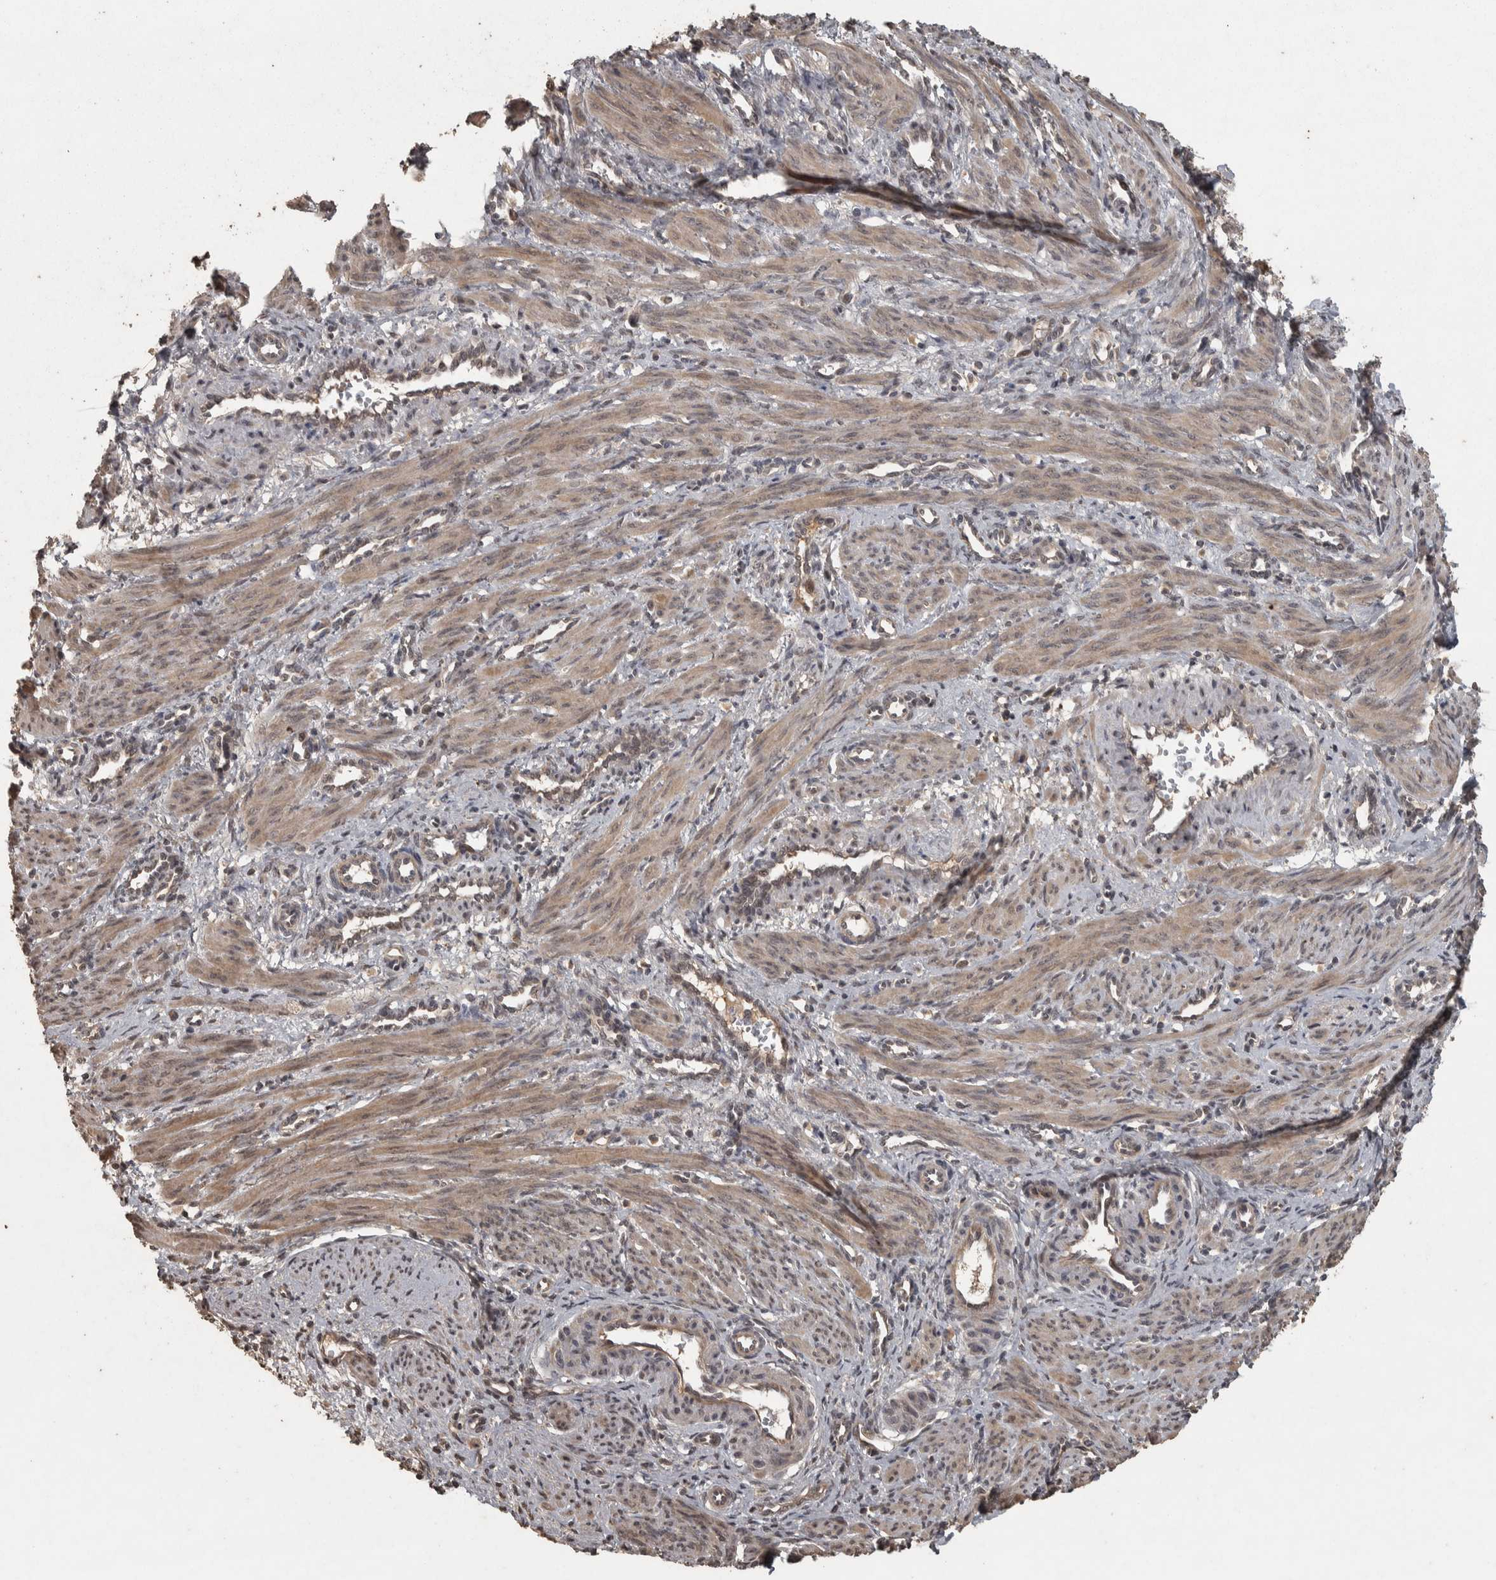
{"staining": {"intensity": "moderate", "quantity": "25%-75%", "location": "cytoplasmic/membranous"}, "tissue": "smooth muscle", "cell_type": "Smooth muscle cells", "image_type": "normal", "snomed": [{"axis": "morphology", "description": "Normal tissue, NOS"}, {"axis": "topography", "description": "Endometrium"}], "caption": "Protein staining reveals moderate cytoplasmic/membranous staining in about 25%-75% of smooth muscle cells in benign smooth muscle.", "gene": "ACO1", "patient": {"sex": "female", "age": 33}}